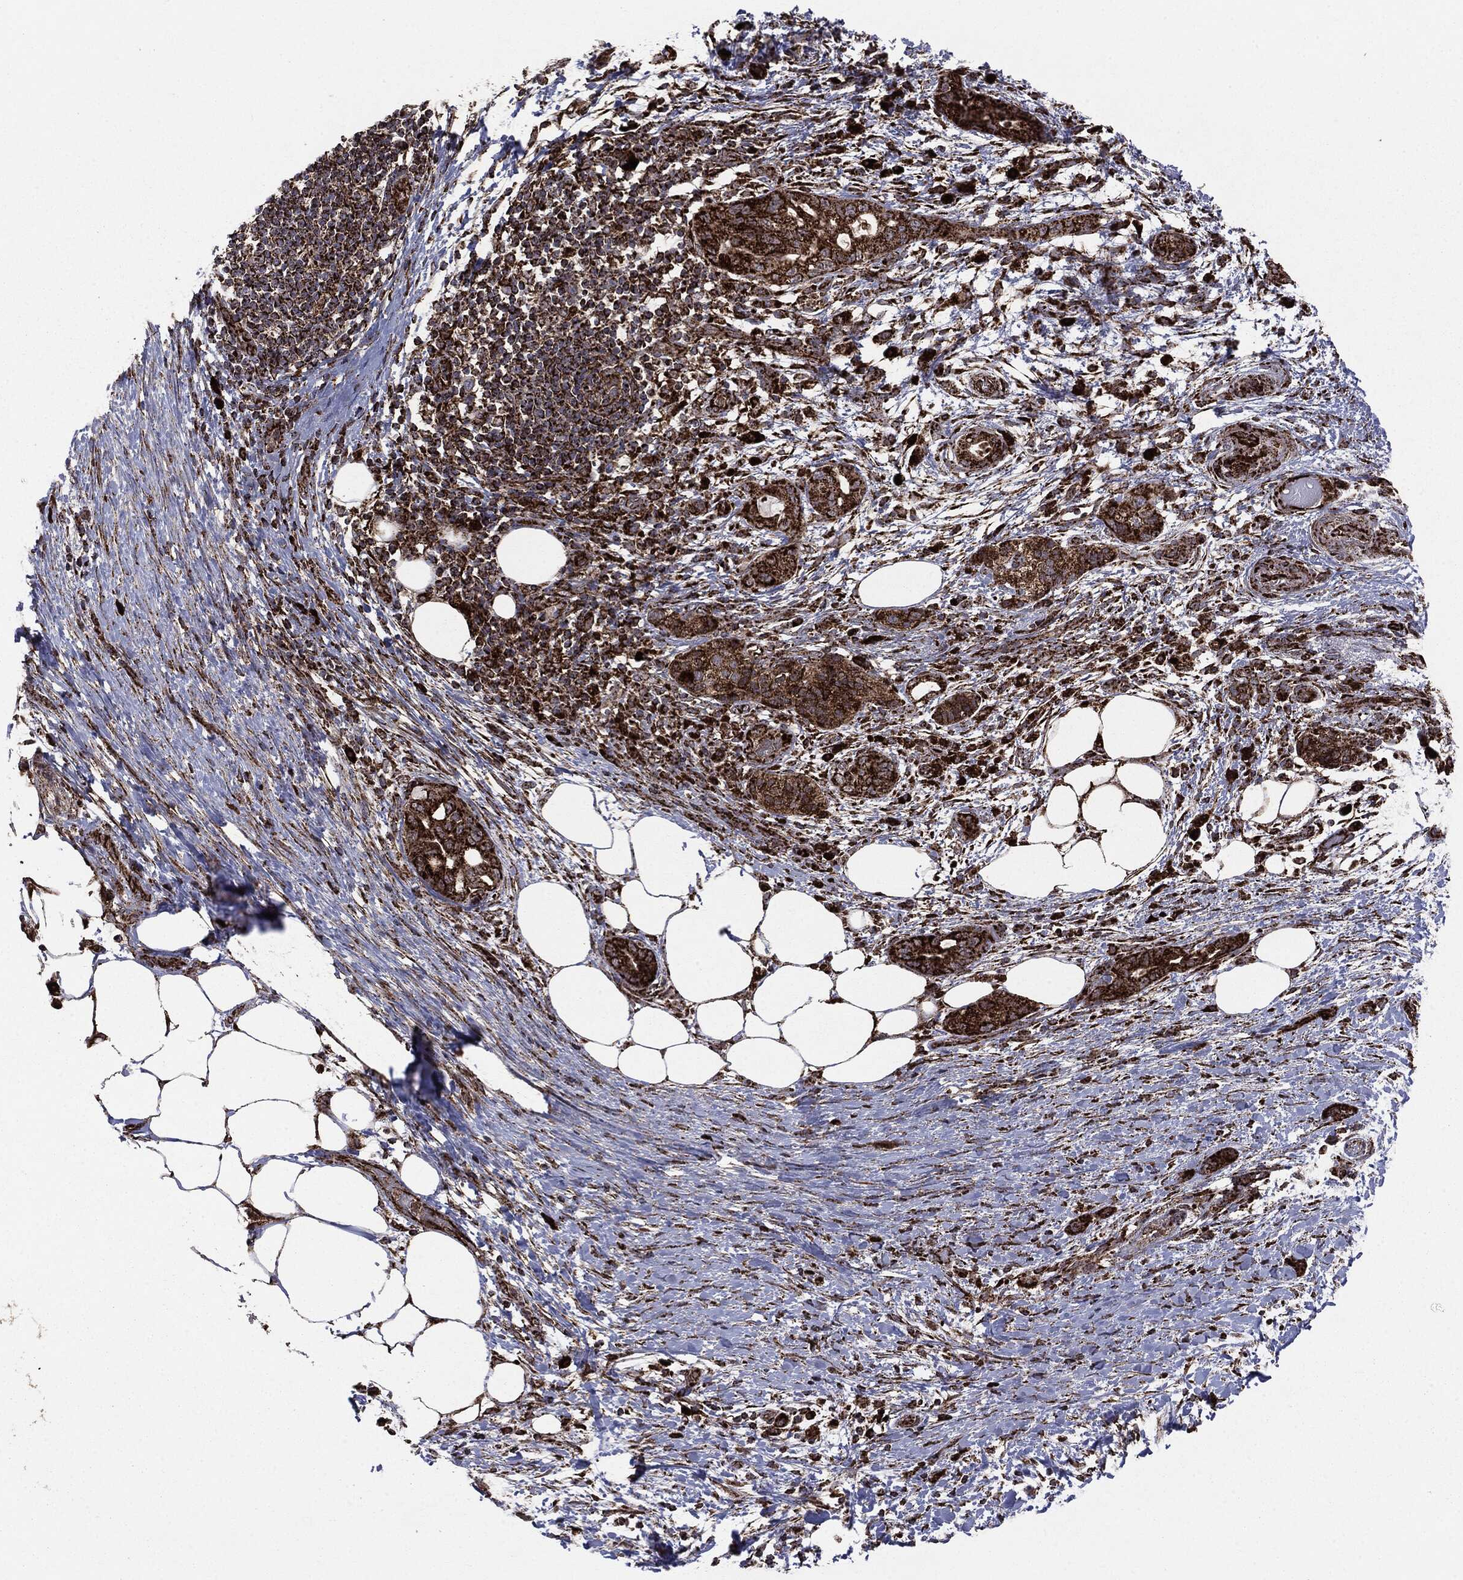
{"staining": {"intensity": "strong", "quantity": ">75%", "location": "cytoplasmic/membranous"}, "tissue": "pancreatic cancer", "cell_type": "Tumor cells", "image_type": "cancer", "snomed": [{"axis": "morphology", "description": "Adenocarcinoma, NOS"}, {"axis": "topography", "description": "Pancreas"}], "caption": "High-magnification brightfield microscopy of pancreatic cancer stained with DAB (brown) and counterstained with hematoxylin (blue). tumor cells exhibit strong cytoplasmic/membranous expression is appreciated in about>75% of cells. Nuclei are stained in blue.", "gene": "MAP2K1", "patient": {"sex": "female", "age": 72}}